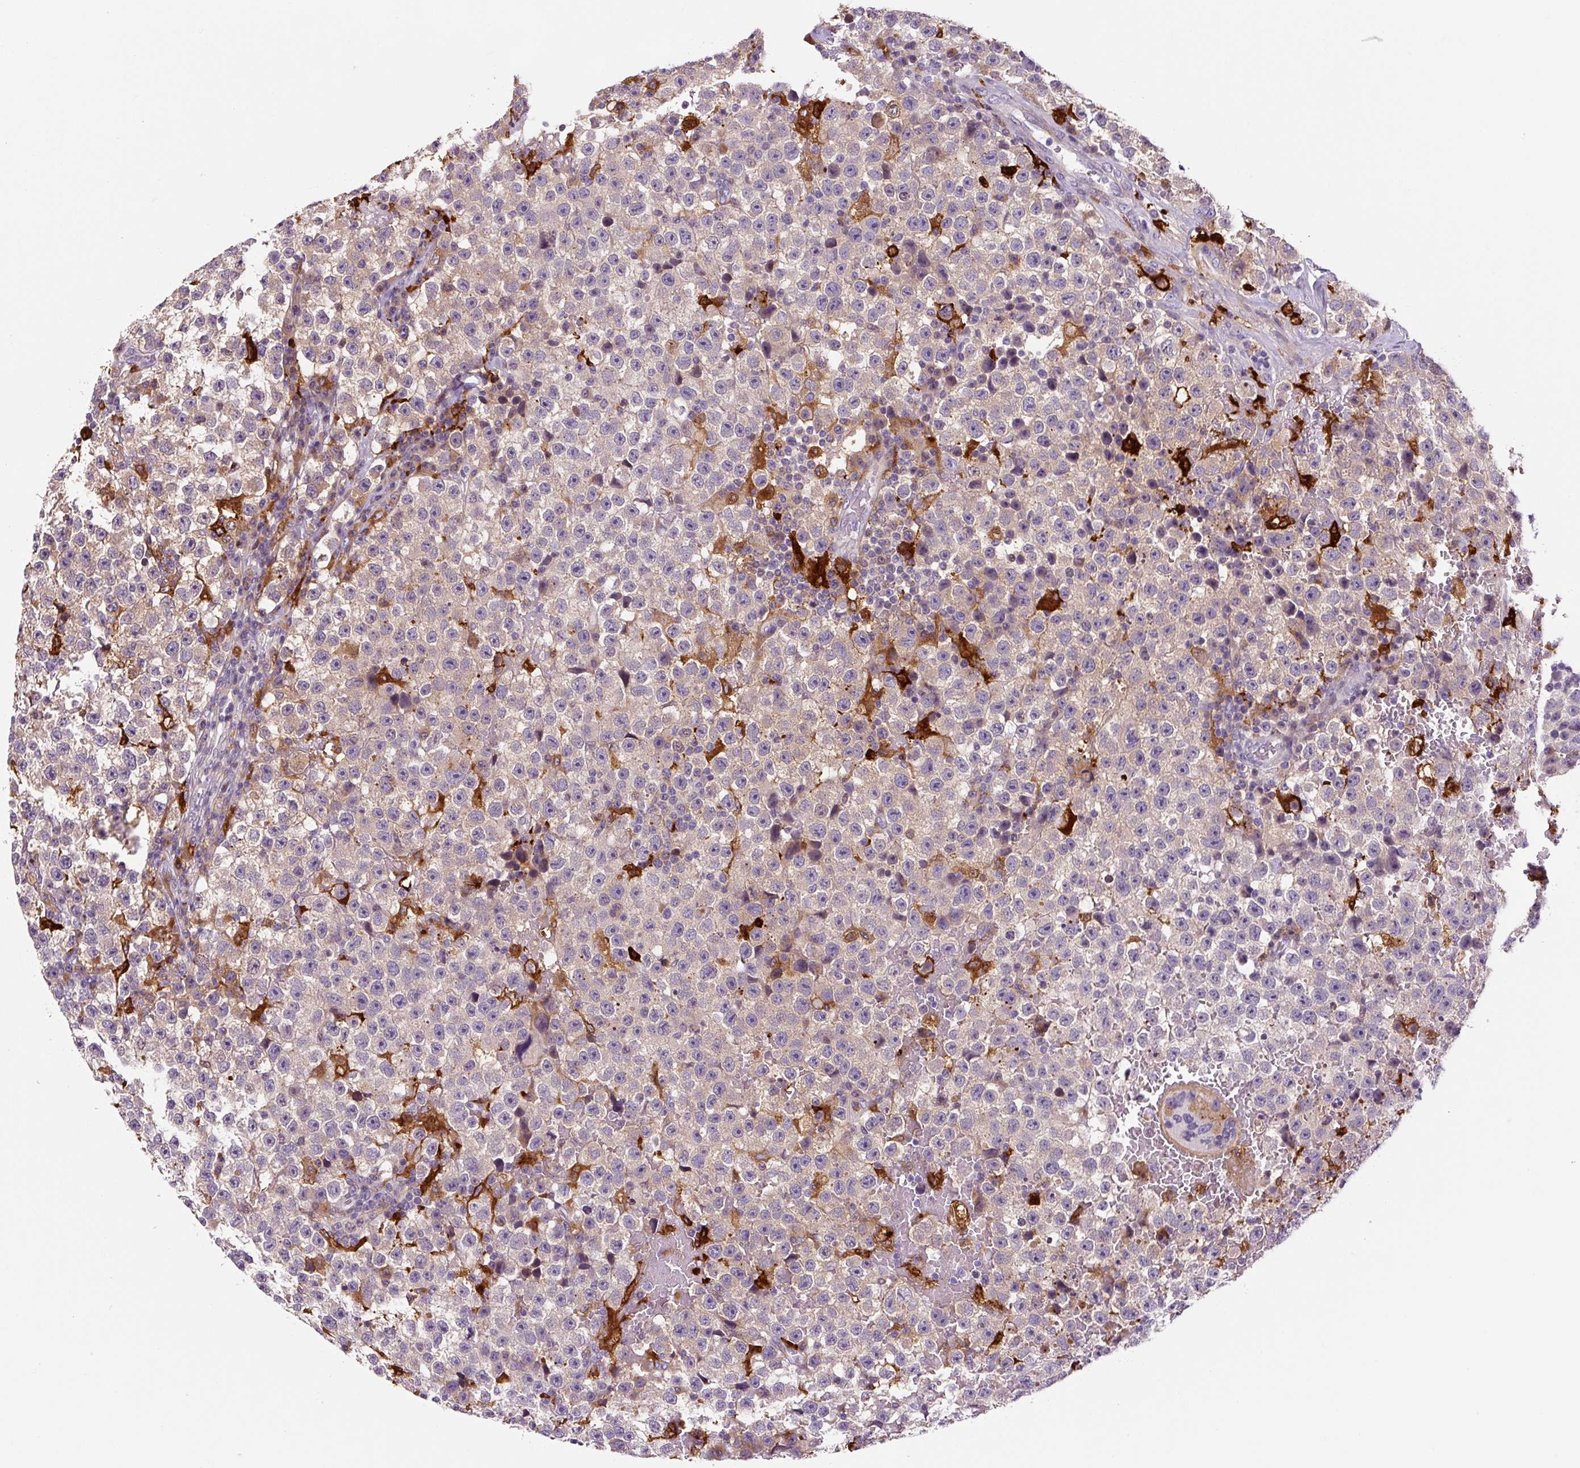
{"staining": {"intensity": "negative", "quantity": "none", "location": "none"}, "tissue": "testis cancer", "cell_type": "Tumor cells", "image_type": "cancer", "snomed": [{"axis": "morphology", "description": "Seminoma, NOS"}, {"axis": "topography", "description": "Testis"}], "caption": "This micrograph is of seminoma (testis) stained with IHC to label a protein in brown with the nuclei are counter-stained blue. There is no expression in tumor cells.", "gene": "FUT10", "patient": {"sex": "male", "age": 22}}